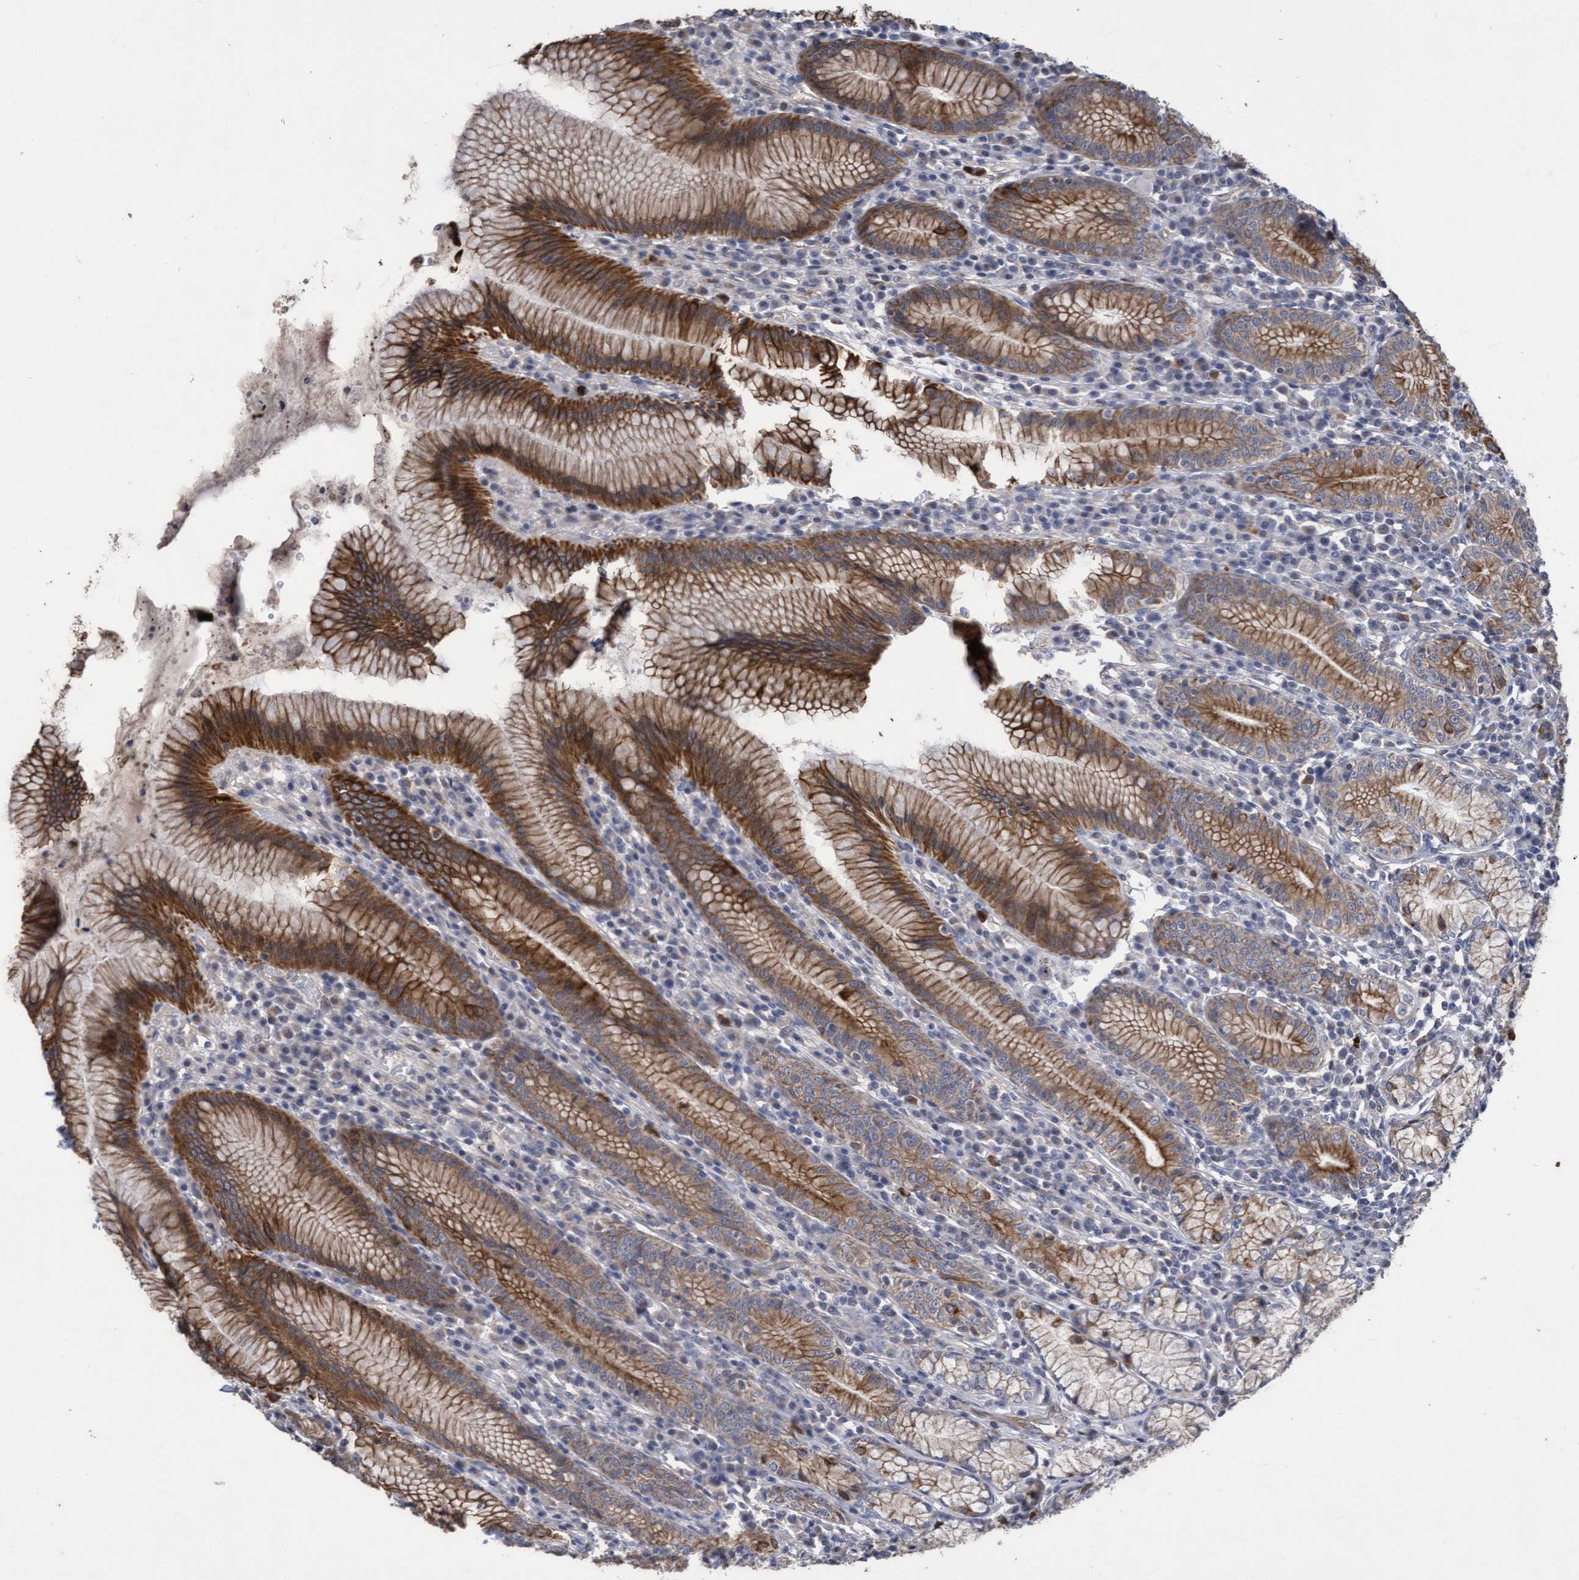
{"staining": {"intensity": "moderate", "quantity": ">75%", "location": "cytoplasmic/membranous"}, "tissue": "stomach", "cell_type": "Glandular cells", "image_type": "normal", "snomed": [{"axis": "morphology", "description": "Normal tissue, NOS"}, {"axis": "topography", "description": "Stomach"}], "caption": "Moderate cytoplasmic/membranous staining is present in approximately >75% of glandular cells in benign stomach.", "gene": "KRT24", "patient": {"sex": "male", "age": 55}}